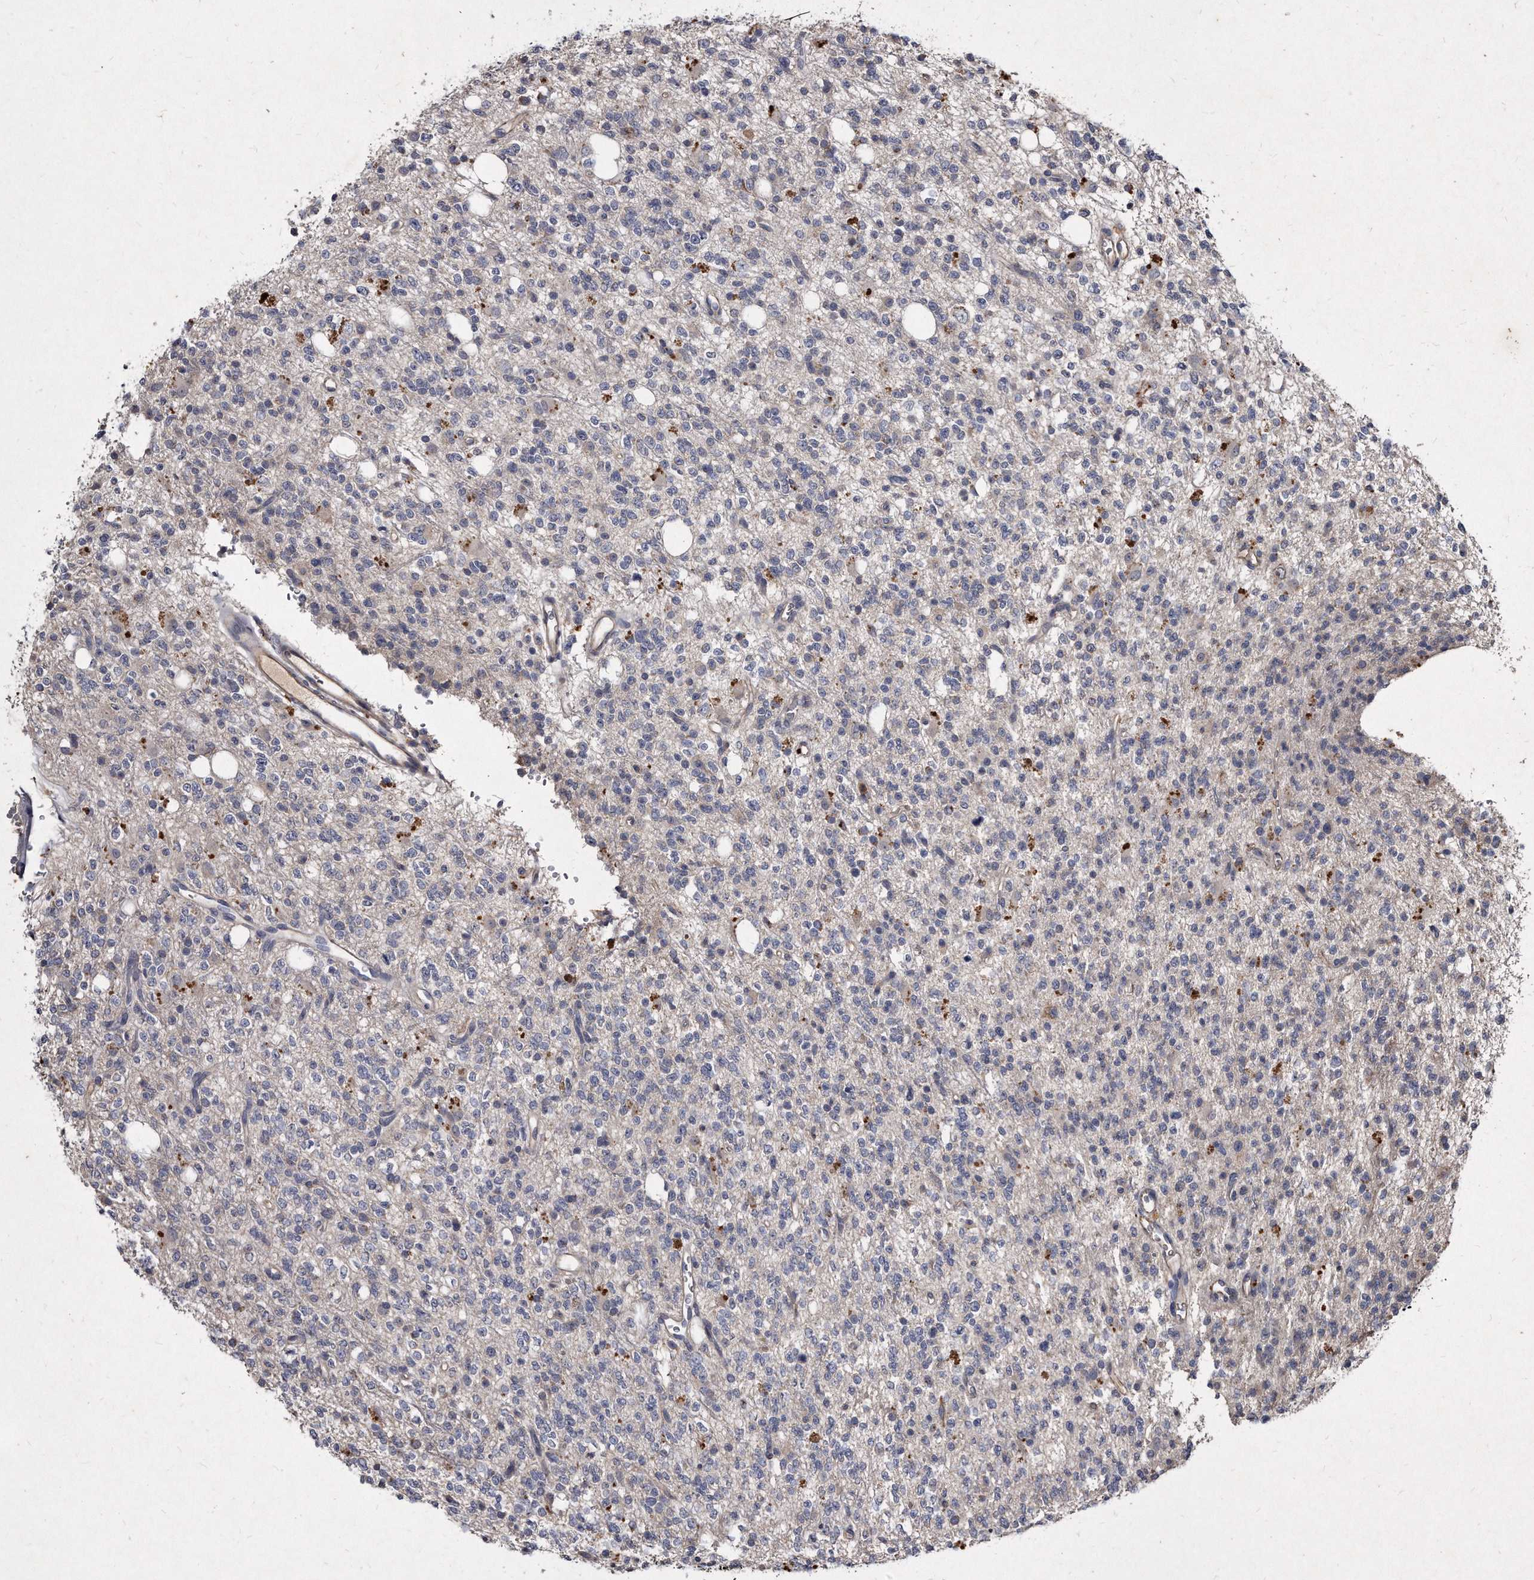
{"staining": {"intensity": "negative", "quantity": "none", "location": "none"}, "tissue": "glioma", "cell_type": "Tumor cells", "image_type": "cancer", "snomed": [{"axis": "morphology", "description": "Glioma, malignant, High grade"}, {"axis": "topography", "description": "Brain"}], "caption": "High power microscopy photomicrograph of an immunohistochemistry (IHC) photomicrograph of glioma, revealing no significant positivity in tumor cells.", "gene": "KLHDC3", "patient": {"sex": "female", "age": 62}}